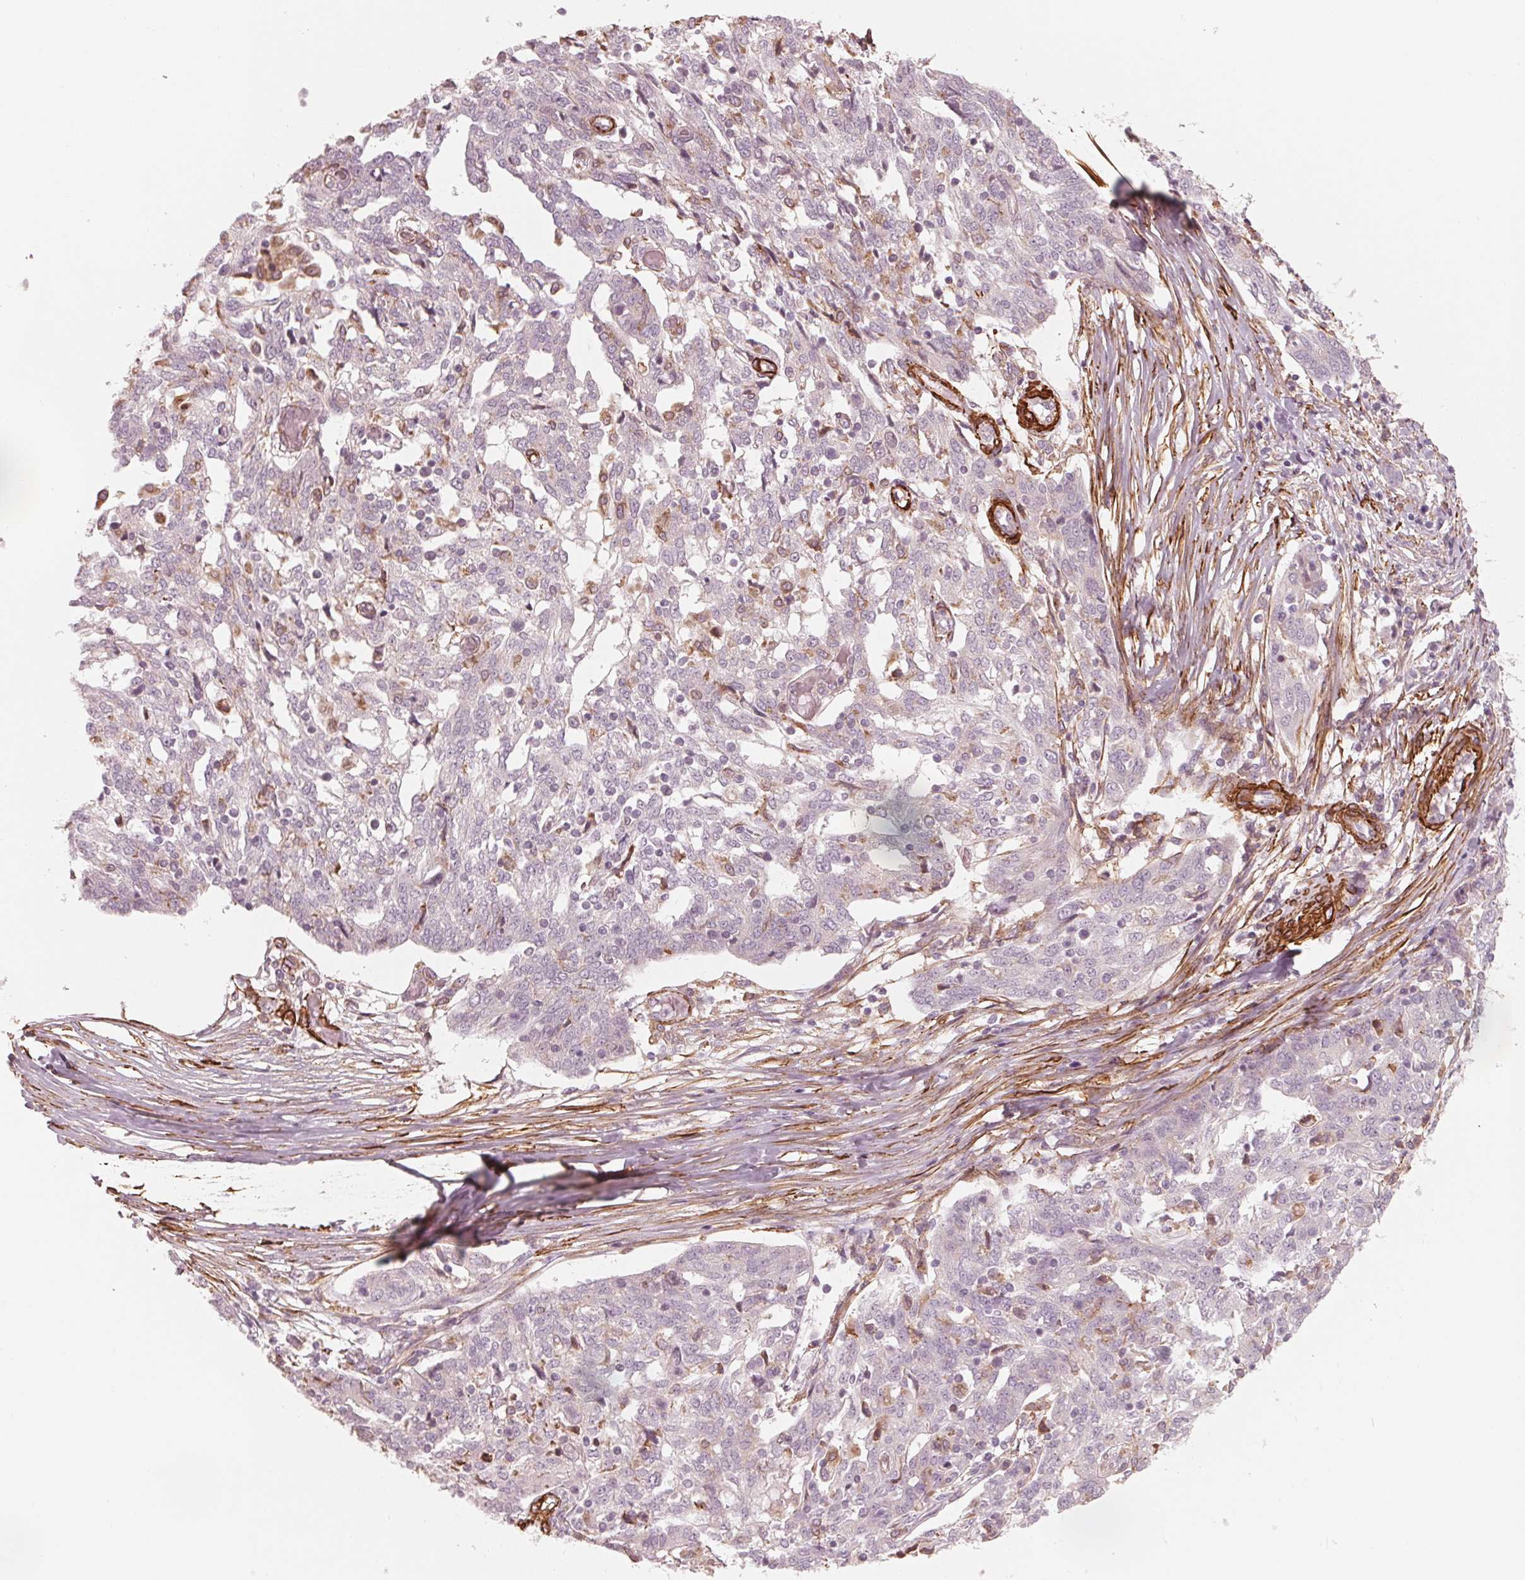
{"staining": {"intensity": "negative", "quantity": "none", "location": "none"}, "tissue": "ovarian cancer", "cell_type": "Tumor cells", "image_type": "cancer", "snomed": [{"axis": "morphology", "description": "Cystadenocarcinoma, serous, NOS"}, {"axis": "topography", "description": "Ovary"}], "caption": "This is a photomicrograph of immunohistochemistry staining of ovarian cancer (serous cystadenocarcinoma), which shows no positivity in tumor cells.", "gene": "MIER3", "patient": {"sex": "female", "age": 67}}